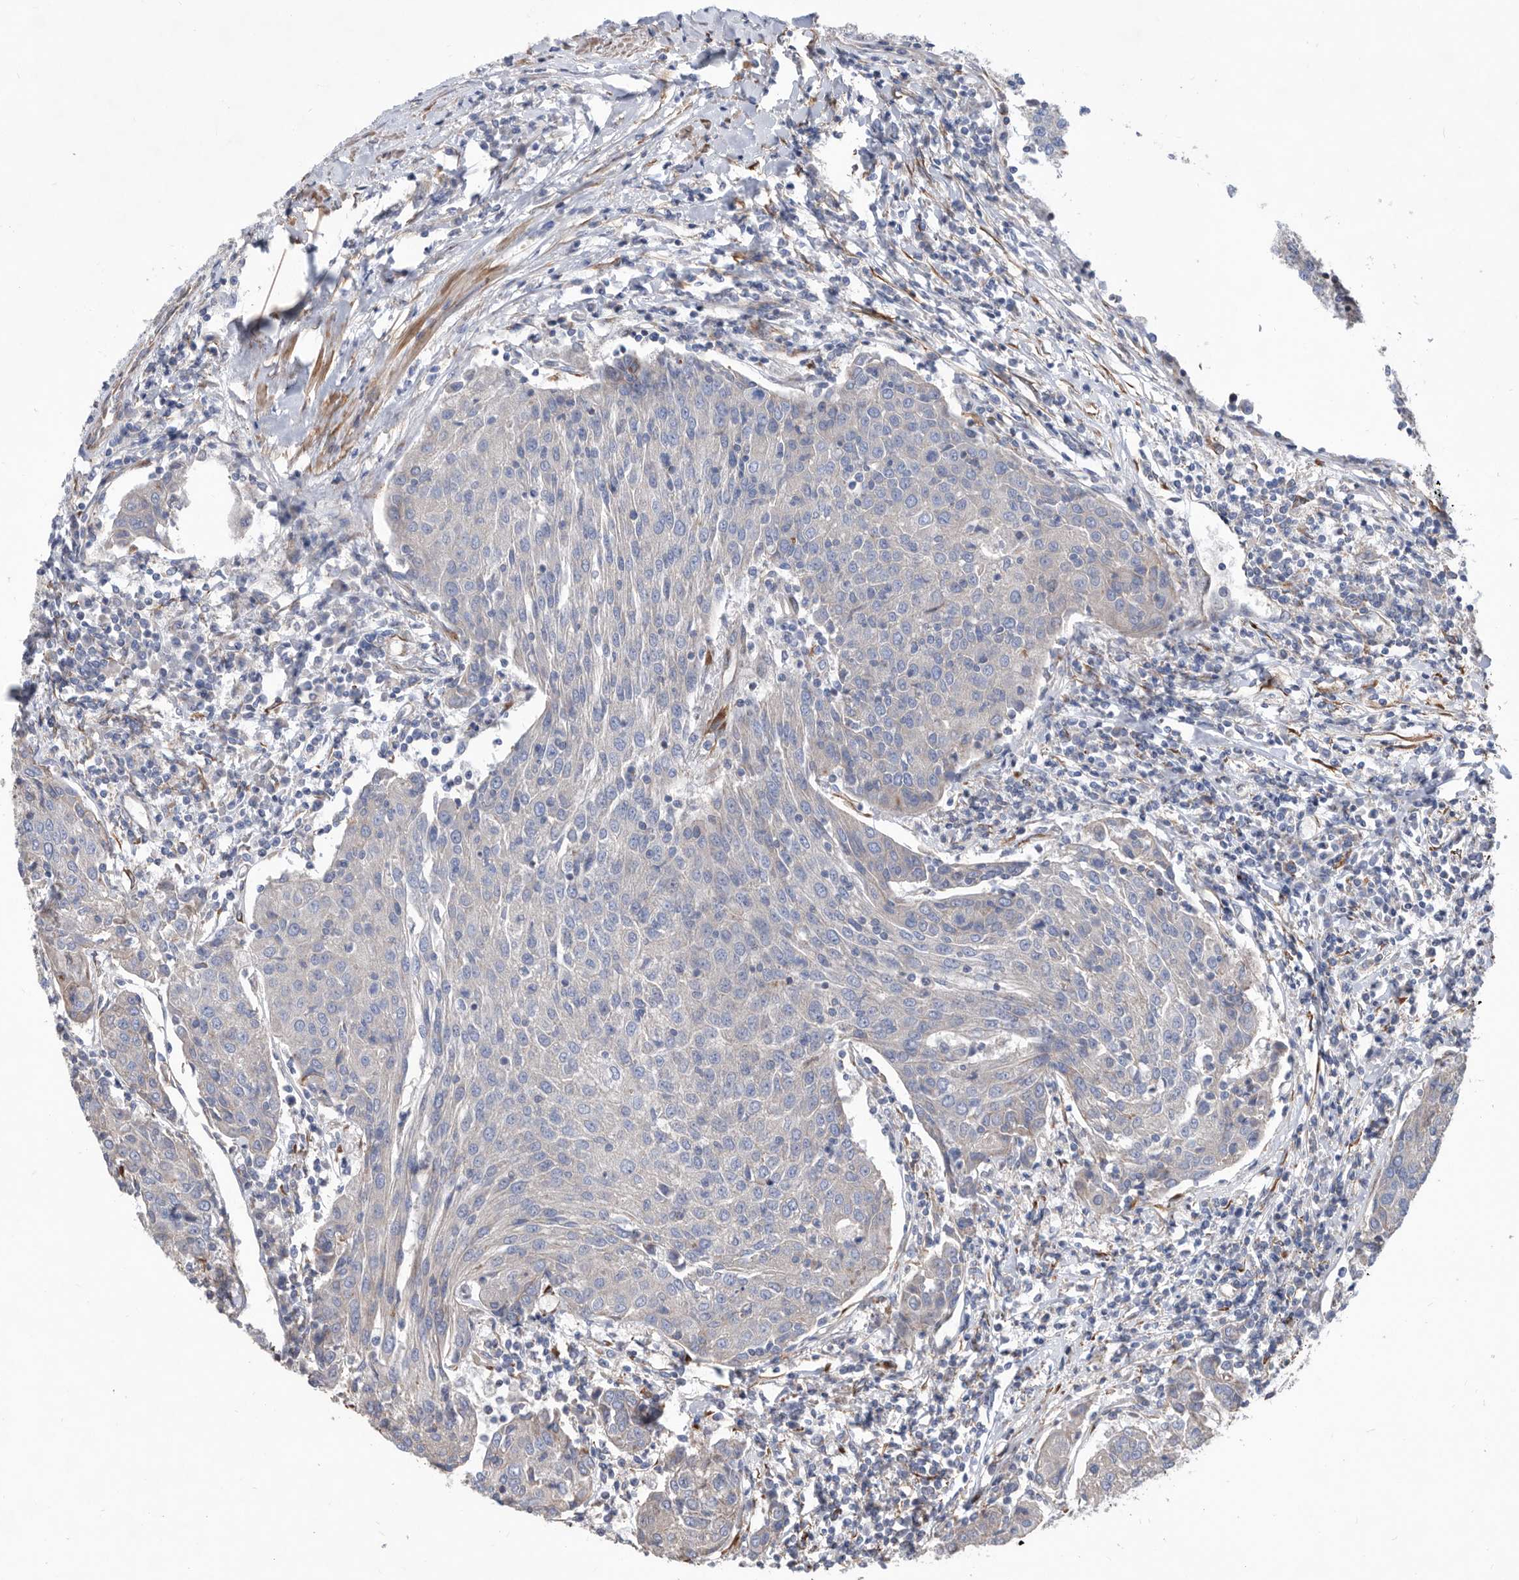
{"staining": {"intensity": "negative", "quantity": "none", "location": "none"}, "tissue": "urothelial cancer", "cell_type": "Tumor cells", "image_type": "cancer", "snomed": [{"axis": "morphology", "description": "Urothelial carcinoma, High grade"}, {"axis": "topography", "description": "Urinary bladder"}], "caption": "Immunohistochemical staining of human urothelial cancer exhibits no significant expression in tumor cells.", "gene": "ATP13A3", "patient": {"sex": "female", "age": 85}}